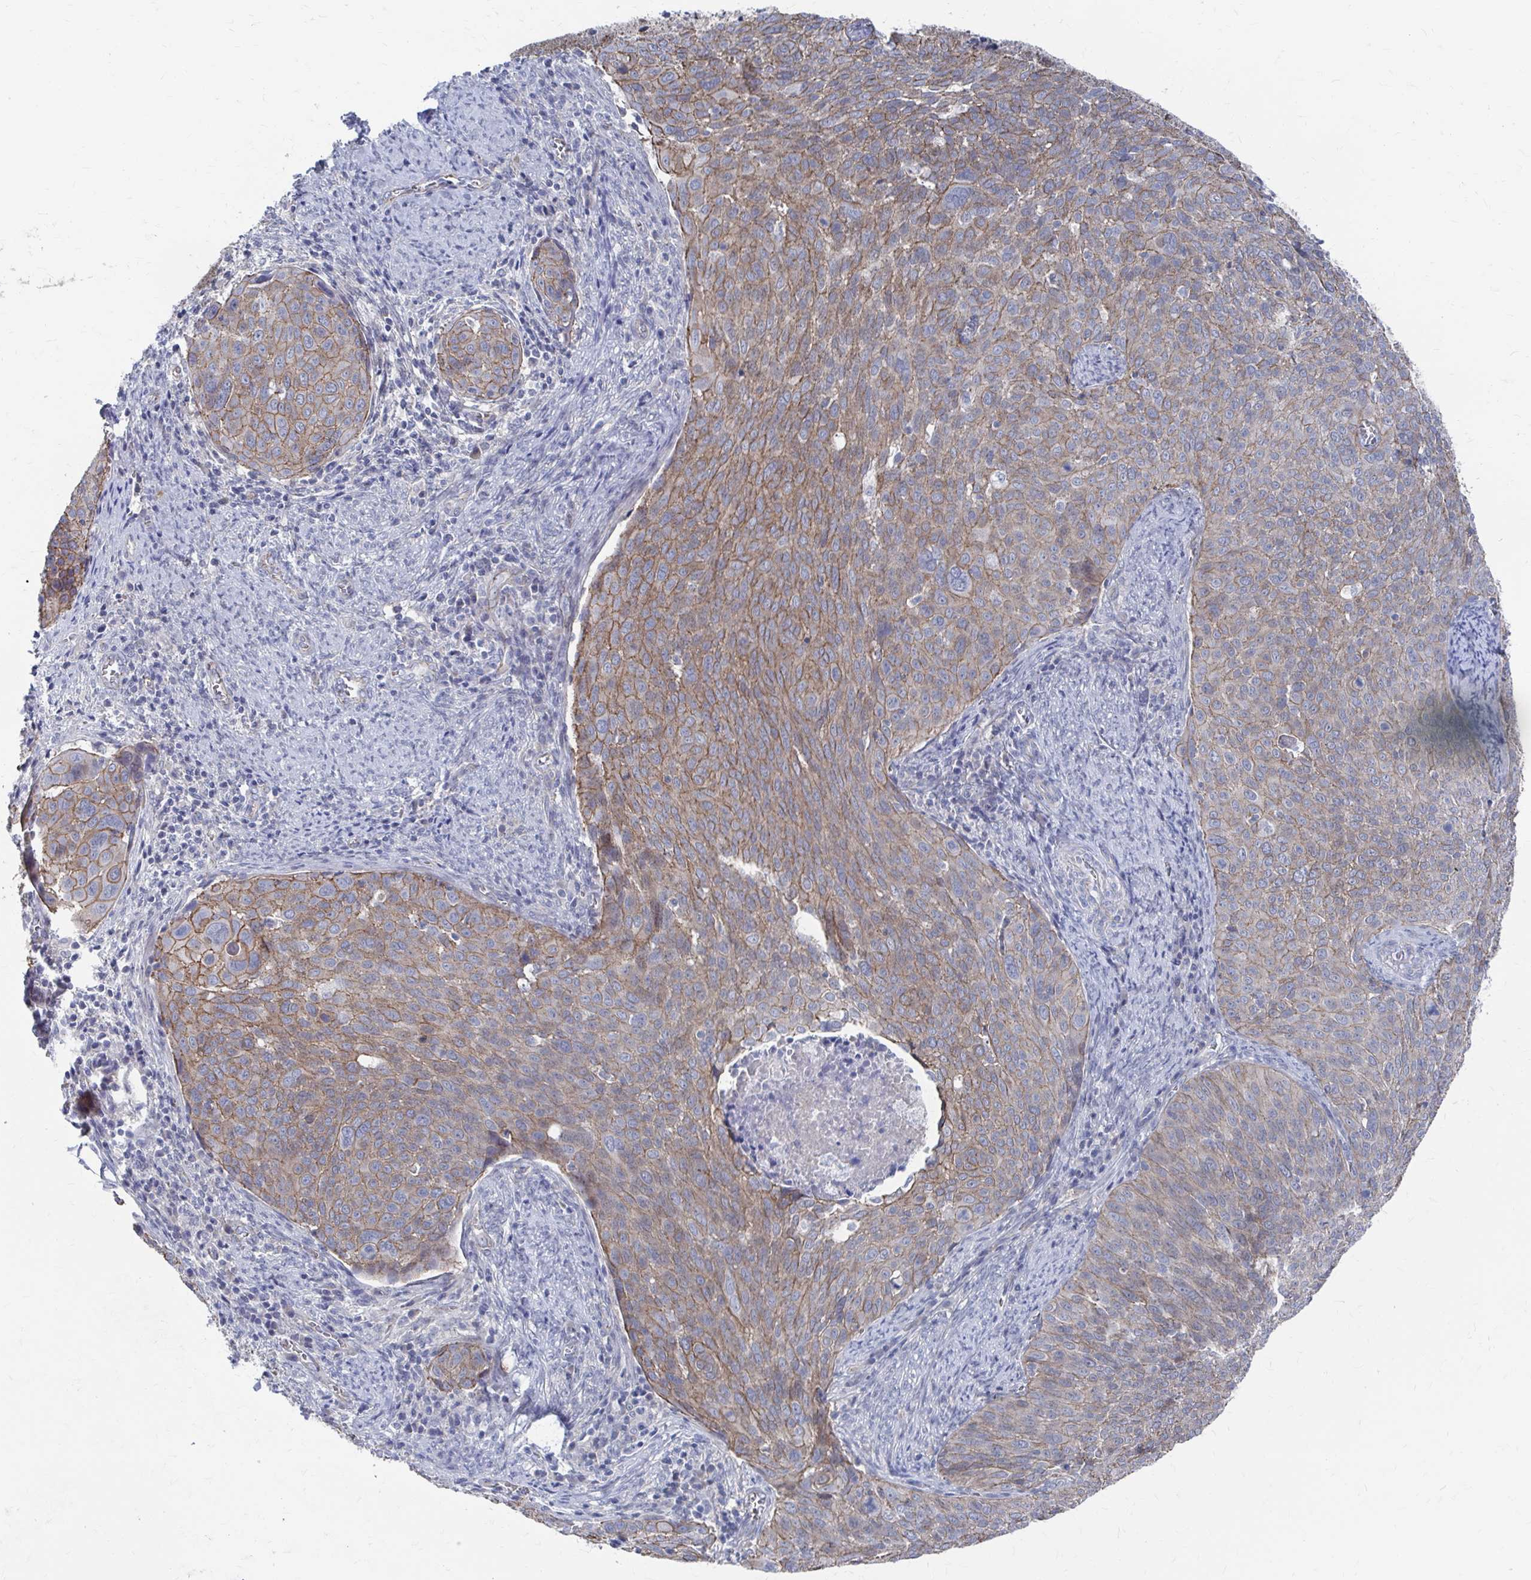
{"staining": {"intensity": "moderate", "quantity": ">75%", "location": "cytoplasmic/membranous"}, "tissue": "cervical cancer", "cell_type": "Tumor cells", "image_type": "cancer", "snomed": [{"axis": "morphology", "description": "Squamous cell carcinoma, NOS"}, {"axis": "topography", "description": "Cervix"}], "caption": "Cervical cancer (squamous cell carcinoma) was stained to show a protein in brown. There is medium levels of moderate cytoplasmic/membranous expression in approximately >75% of tumor cells.", "gene": "PLEKHG7", "patient": {"sex": "female", "age": 39}}